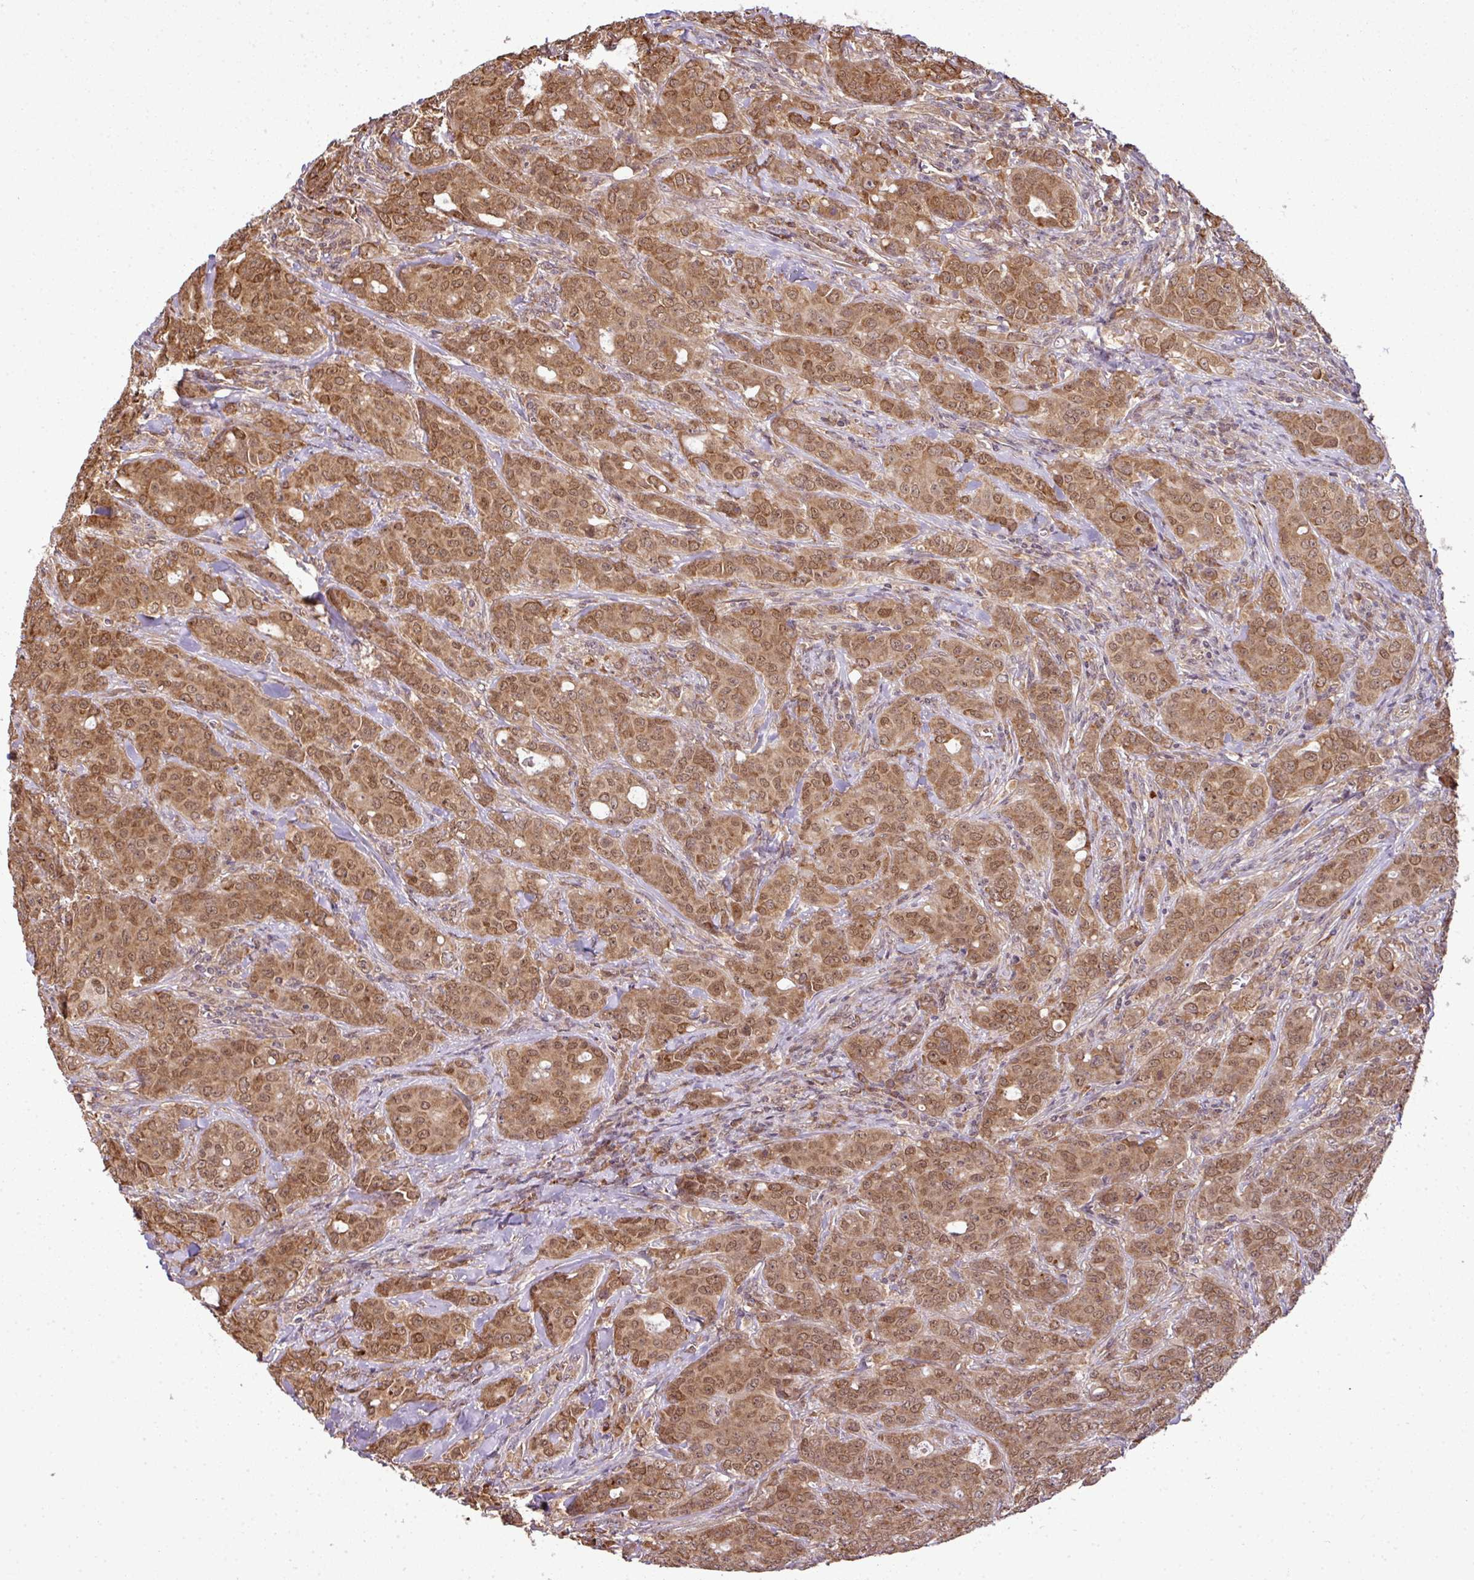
{"staining": {"intensity": "moderate", "quantity": ">75%", "location": "cytoplasmic/membranous,nuclear"}, "tissue": "breast cancer", "cell_type": "Tumor cells", "image_type": "cancer", "snomed": [{"axis": "morphology", "description": "Duct carcinoma"}, {"axis": "topography", "description": "Breast"}], "caption": "Breast infiltrating ductal carcinoma tissue shows moderate cytoplasmic/membranous and nuclear positivity in about >75% of tumor cells", "gene": "RBM4B", "patient": {"sex": "female", "age": 43}}